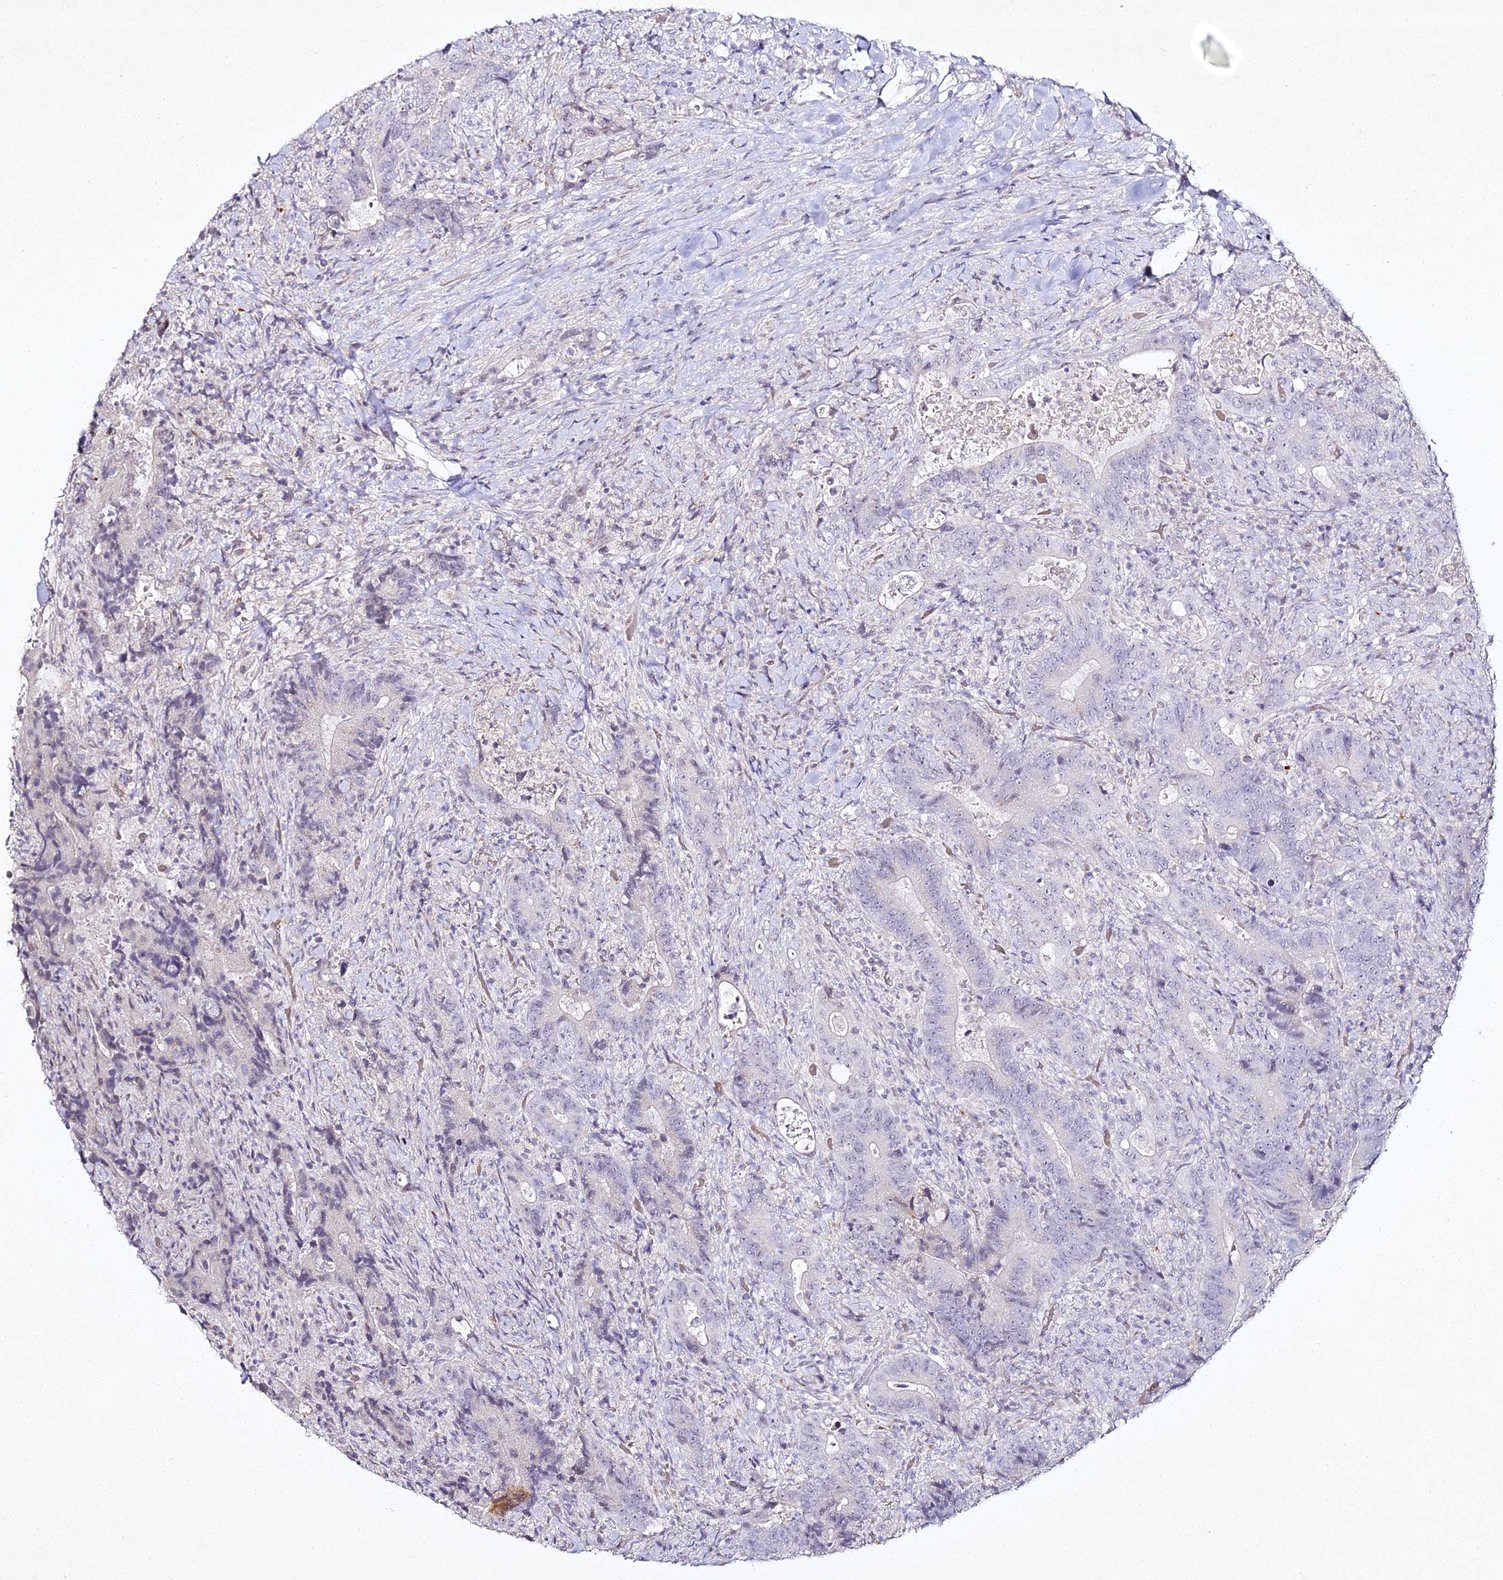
{"staining": {"intensity": "negative", "quantity": "none", "location": "none"}, "tissue": "colorectal cancer", "cell_type": "Tumor cells", "image_type": "cancer", "snomed": [{"axis": "morphology", "description": "Adenocarcinoma, NOS"}, {"axis": "topography", "description": "Colon"}], "caption": "This is an immunohistochemistry (IHC) histopathology image of human colorectal adenocarcinoma. There is no positivity in tumor cells.", "gene": "ALPG", "patient": {"sex": "female", "age": 75}}